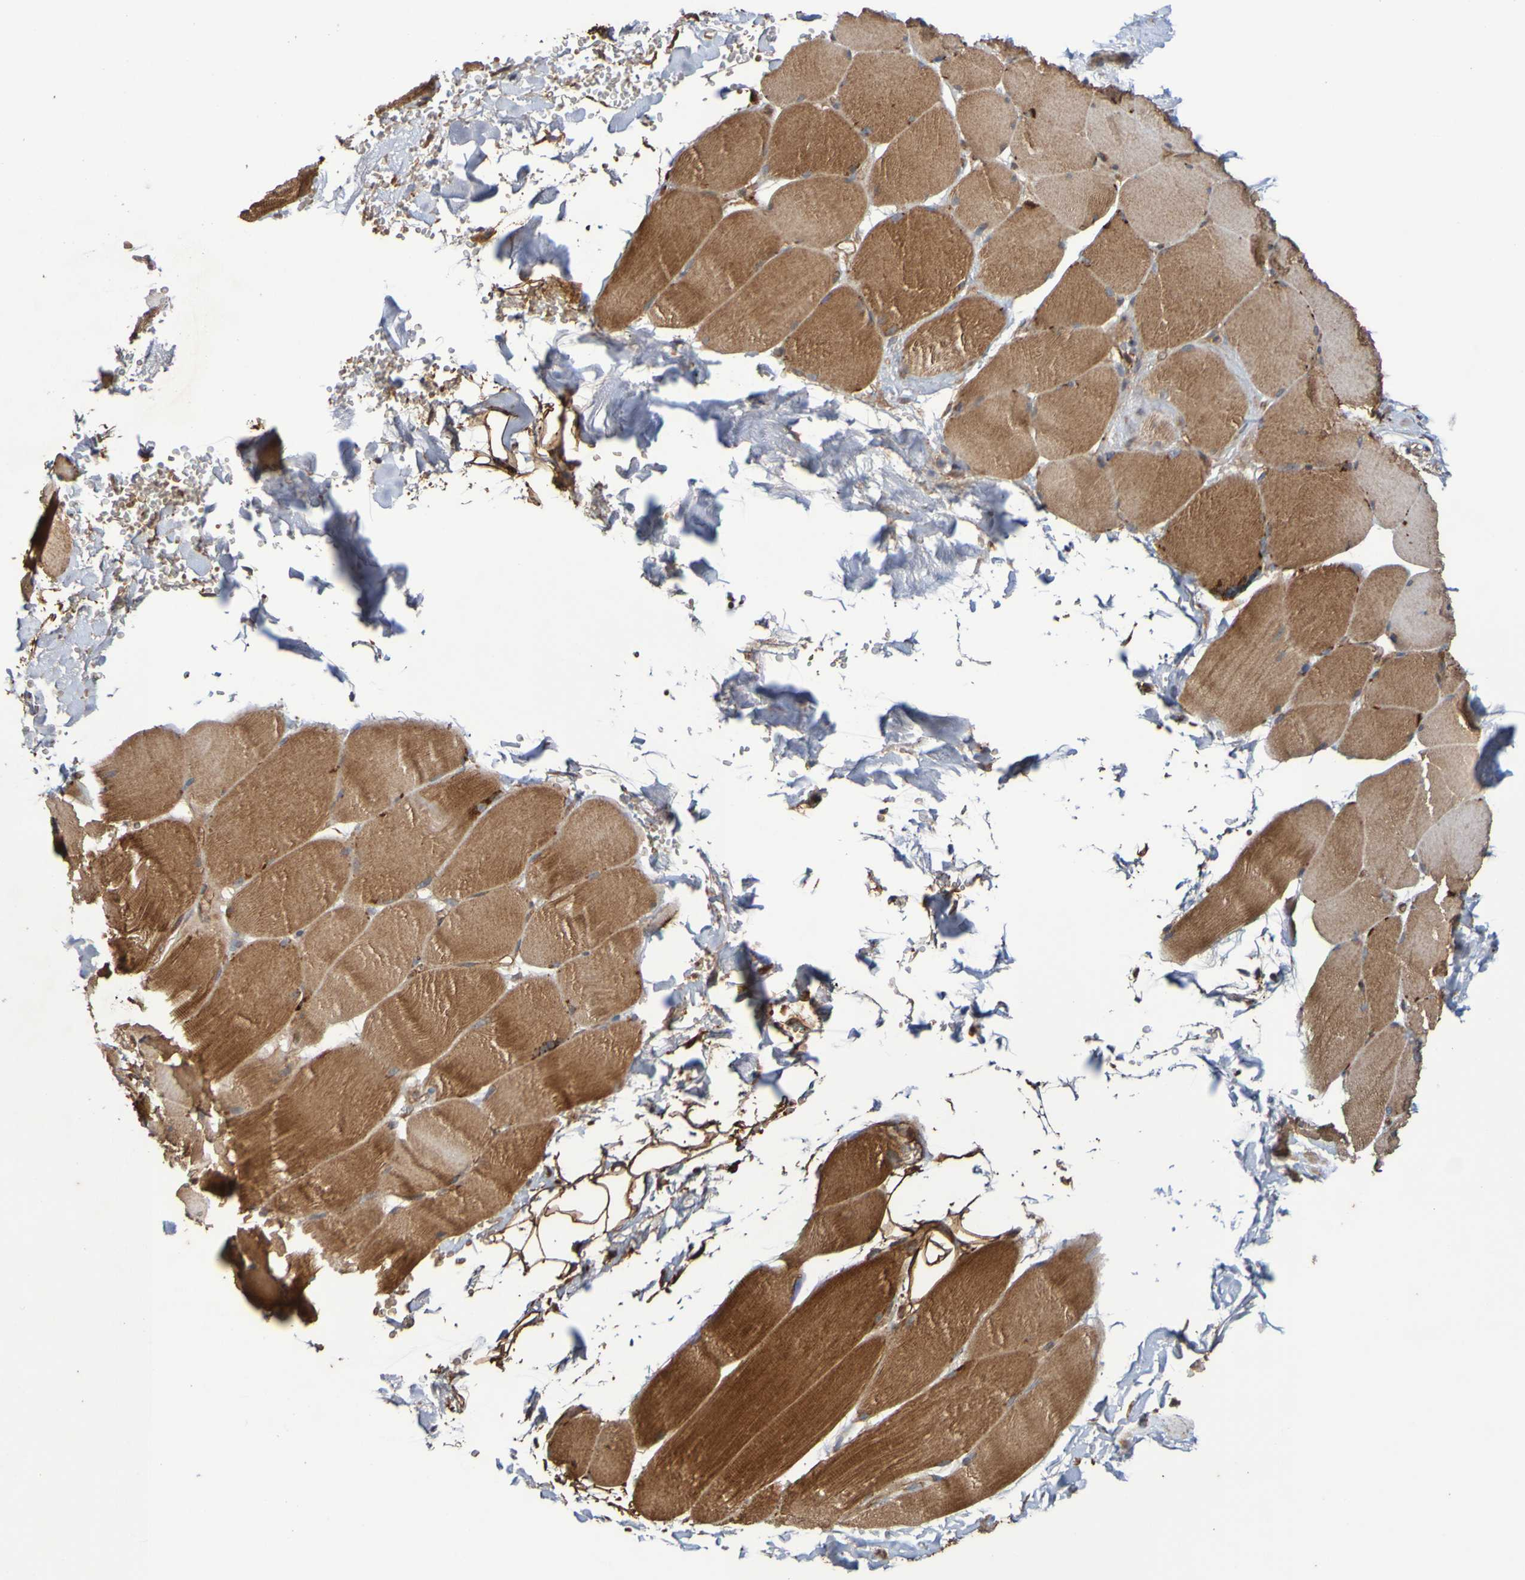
{"staining": {"intensity": "moderate", "quantity": ">75%", "location": "cytoplasmic/membranous"}, "tissue": "skeletal muscle", "cell_type": "Myocytes", "image_type": "normal", "snomed": [{"axis": "morphology", "description": "Normal tissue, NOS"}, {"axis": "topography", "description": "Skin"}, {"axis": "topography", "description": "Skeletal muscle"}], "caption": "Immunohistochemistry photomicrograph of normal skeletal muscle: skeletal muscle stained using immunohistochemistry (IHC) shows medium levels of moderate protein expression localized specifically in the cytoplasmic/membranous of myocytes, appearing as a cytoplasmic/membranous brown color.", "gene": "UCN", "patient": {"sex": "male", "age": 83}}